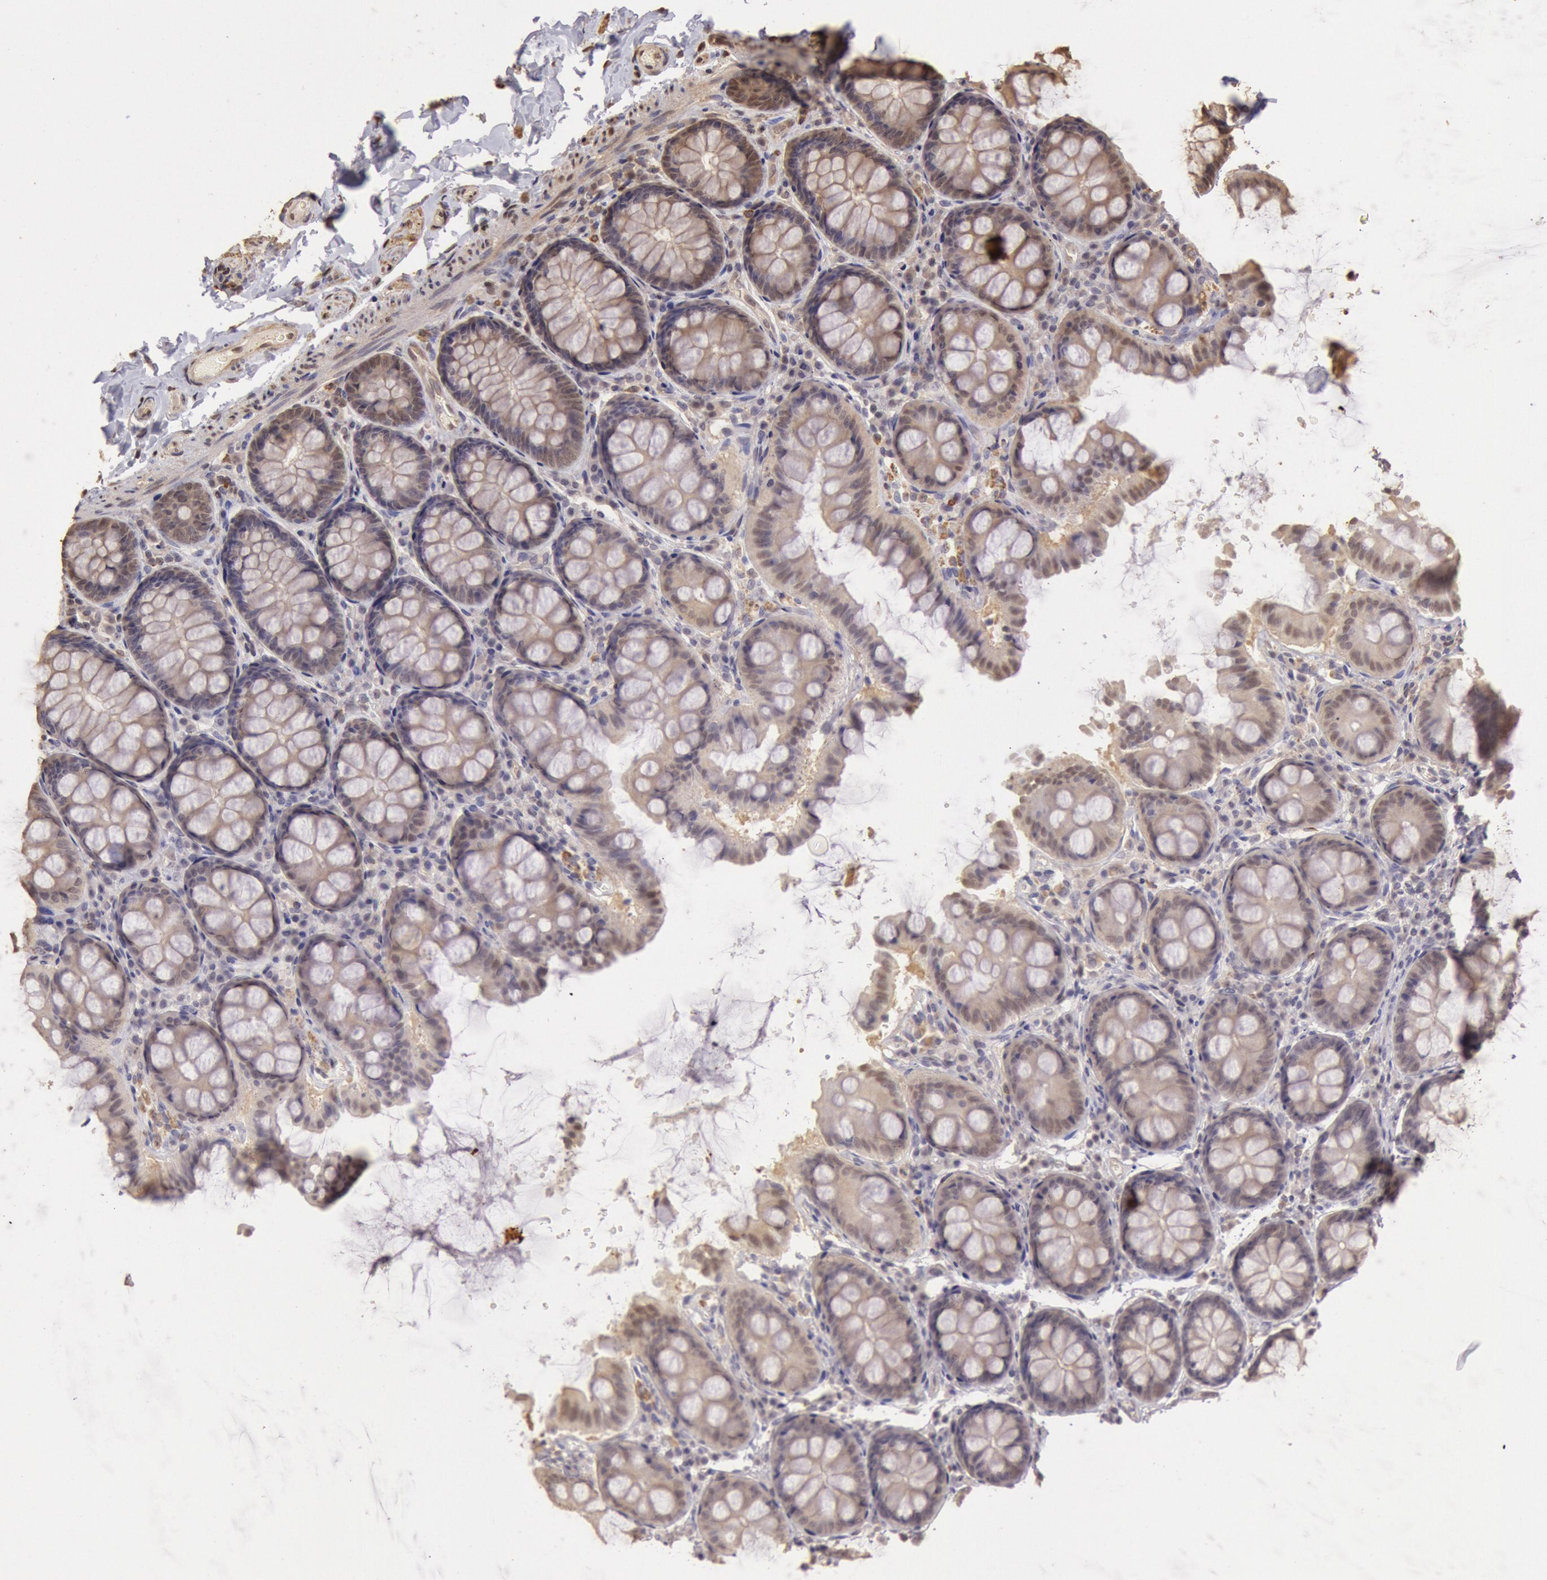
{"staining": {"intensity": "moderate", "quantity": "25%-75%", "location": "nuclear"}, "tissue": "colon", "cell_type": "Endothelial cells", "image_type": "normal", "snomed": [{"axis": "morphology", "description": "Normal tissue, NOS"}, {"axis": "topography", "description": "Colon"}], "caption": "Brown immunohistochemical staining in benign colon shows moderate nuclear expression in about 25%-75% of endothelial cells.", "gene": "SOD1", "patient": {"sex": "female", "age": 61}}